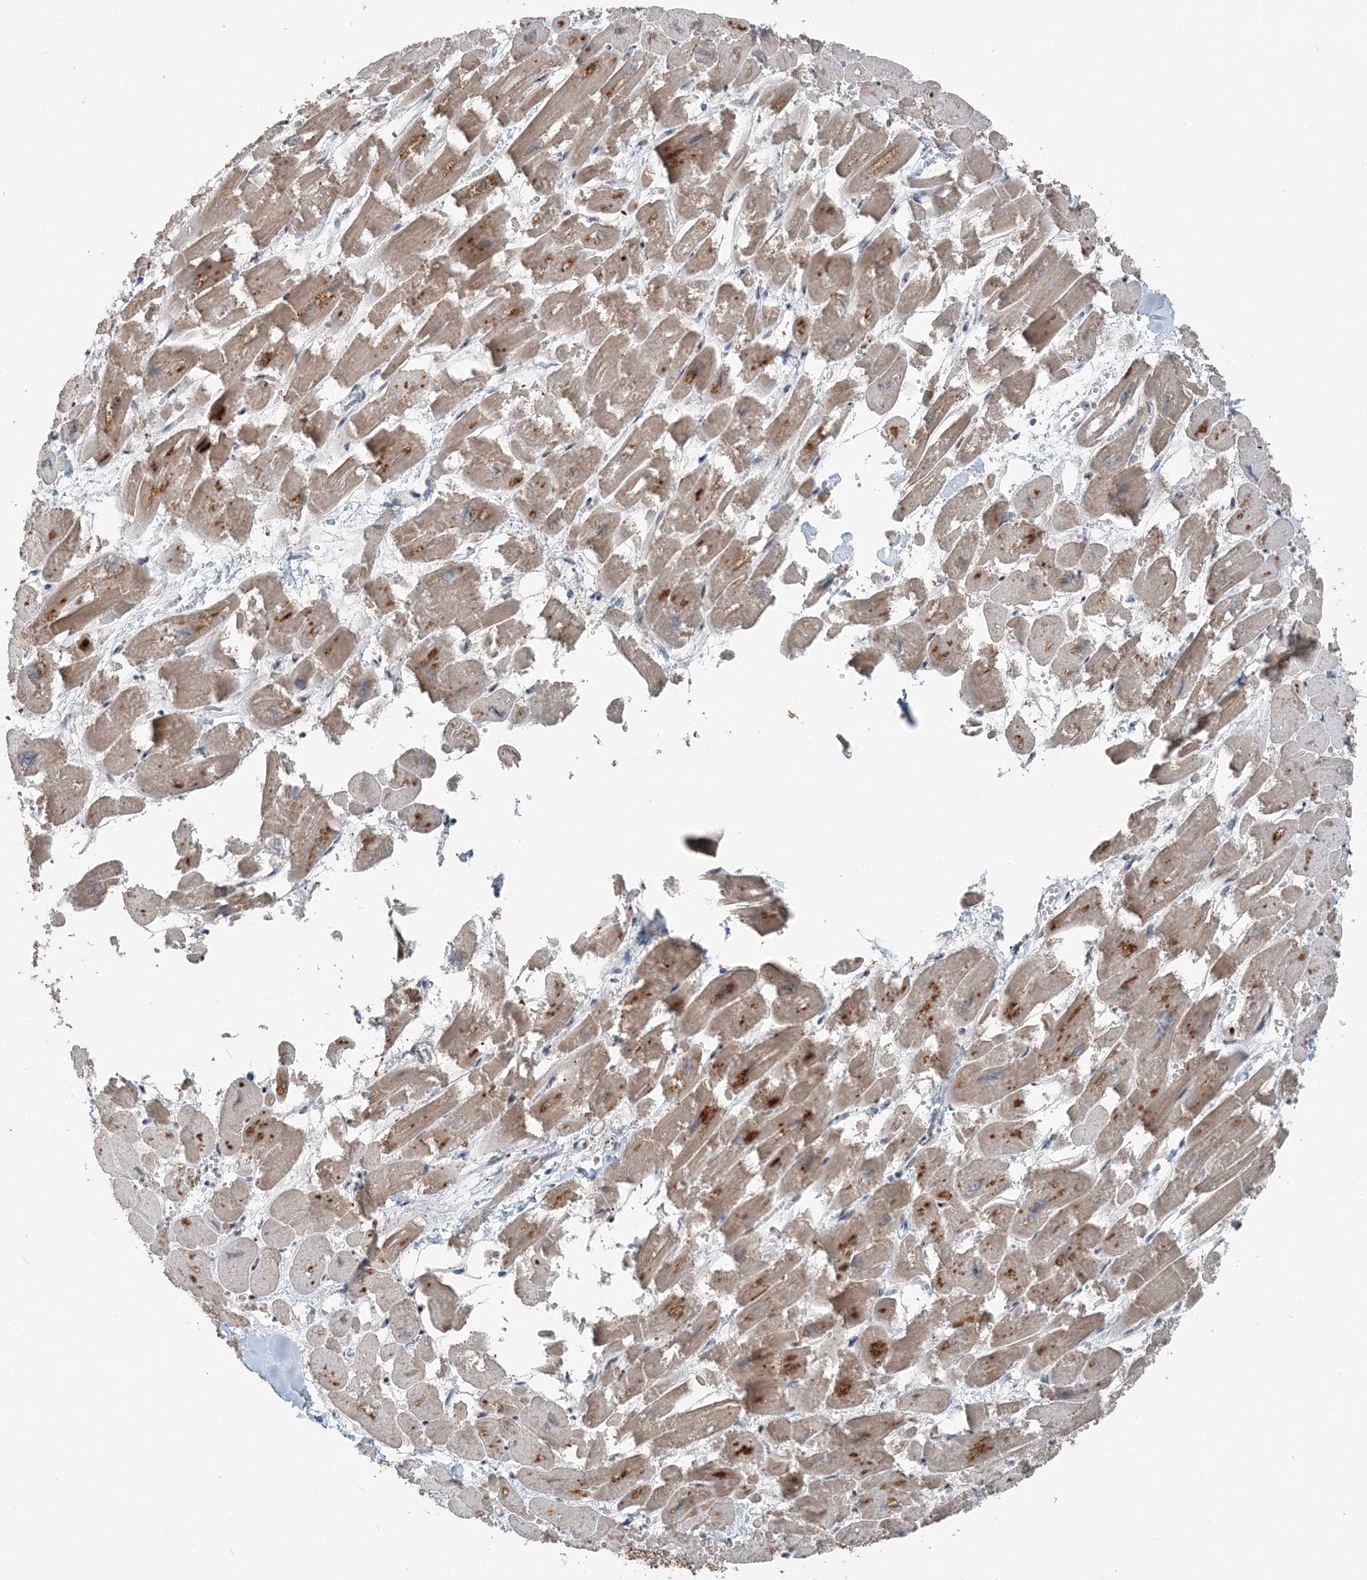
{"staining": {"intensity": "strong", "quantity": ">75%", "location": "cytoplasmic/membranous"}, "tissue": "heart muscle", "cell_type": "Cardiomyocytes", "image_type": "normal", "snomed": [{"axis": "morphology", "description": "Normal tissue, NOS"}, {"axis": "topography", "description": "Heart"}], "caption": "Heart muscle stained with a brown dye demonstrates strong cytoplasmic/membranous positive expression in approximately >75% of cardiomyocytes.", "gene": "SUCLG1", "patient": {"sex": "male", "age": 54}}